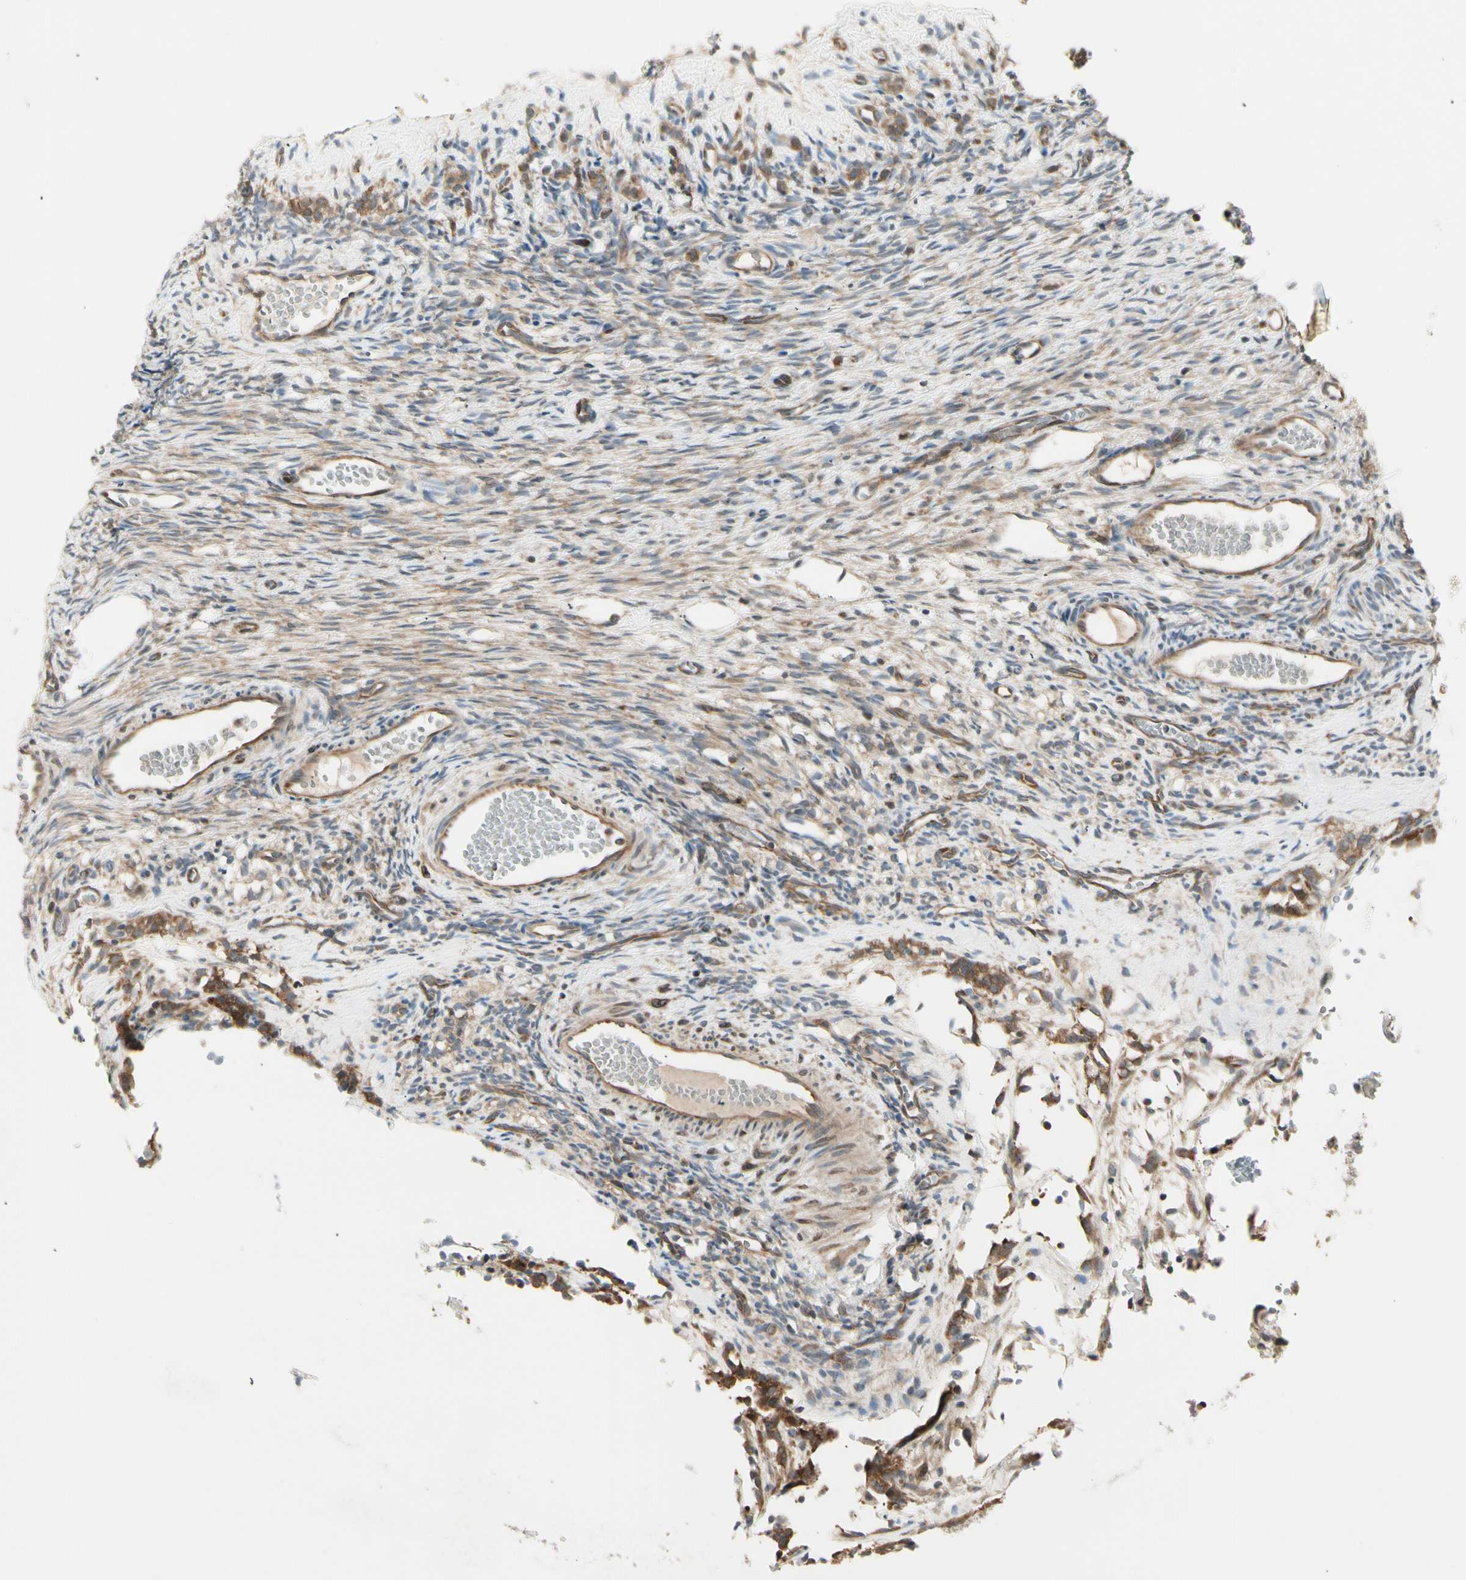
{"staining": {"intensity": "weak", "quantity": ">75%", "location": "cytoplasmic/membranous"}, "tissue": "ovary", "cell_type": "Ovarian stroma cells", "image_type": "normal", "snomed": [{"axis": "morphology", "description": "Normal tissue, NOS"}, {"axis": "topography", "description": "Ovary"}], "caption": "DAB immunohistochemical staining of normal human ovary displays weak cytoplasmic/membranous protein expression in about >75% of ovarian stroma cells.", "gene": "OXSR1", "patient": {"sex": "female", "age": 35}}